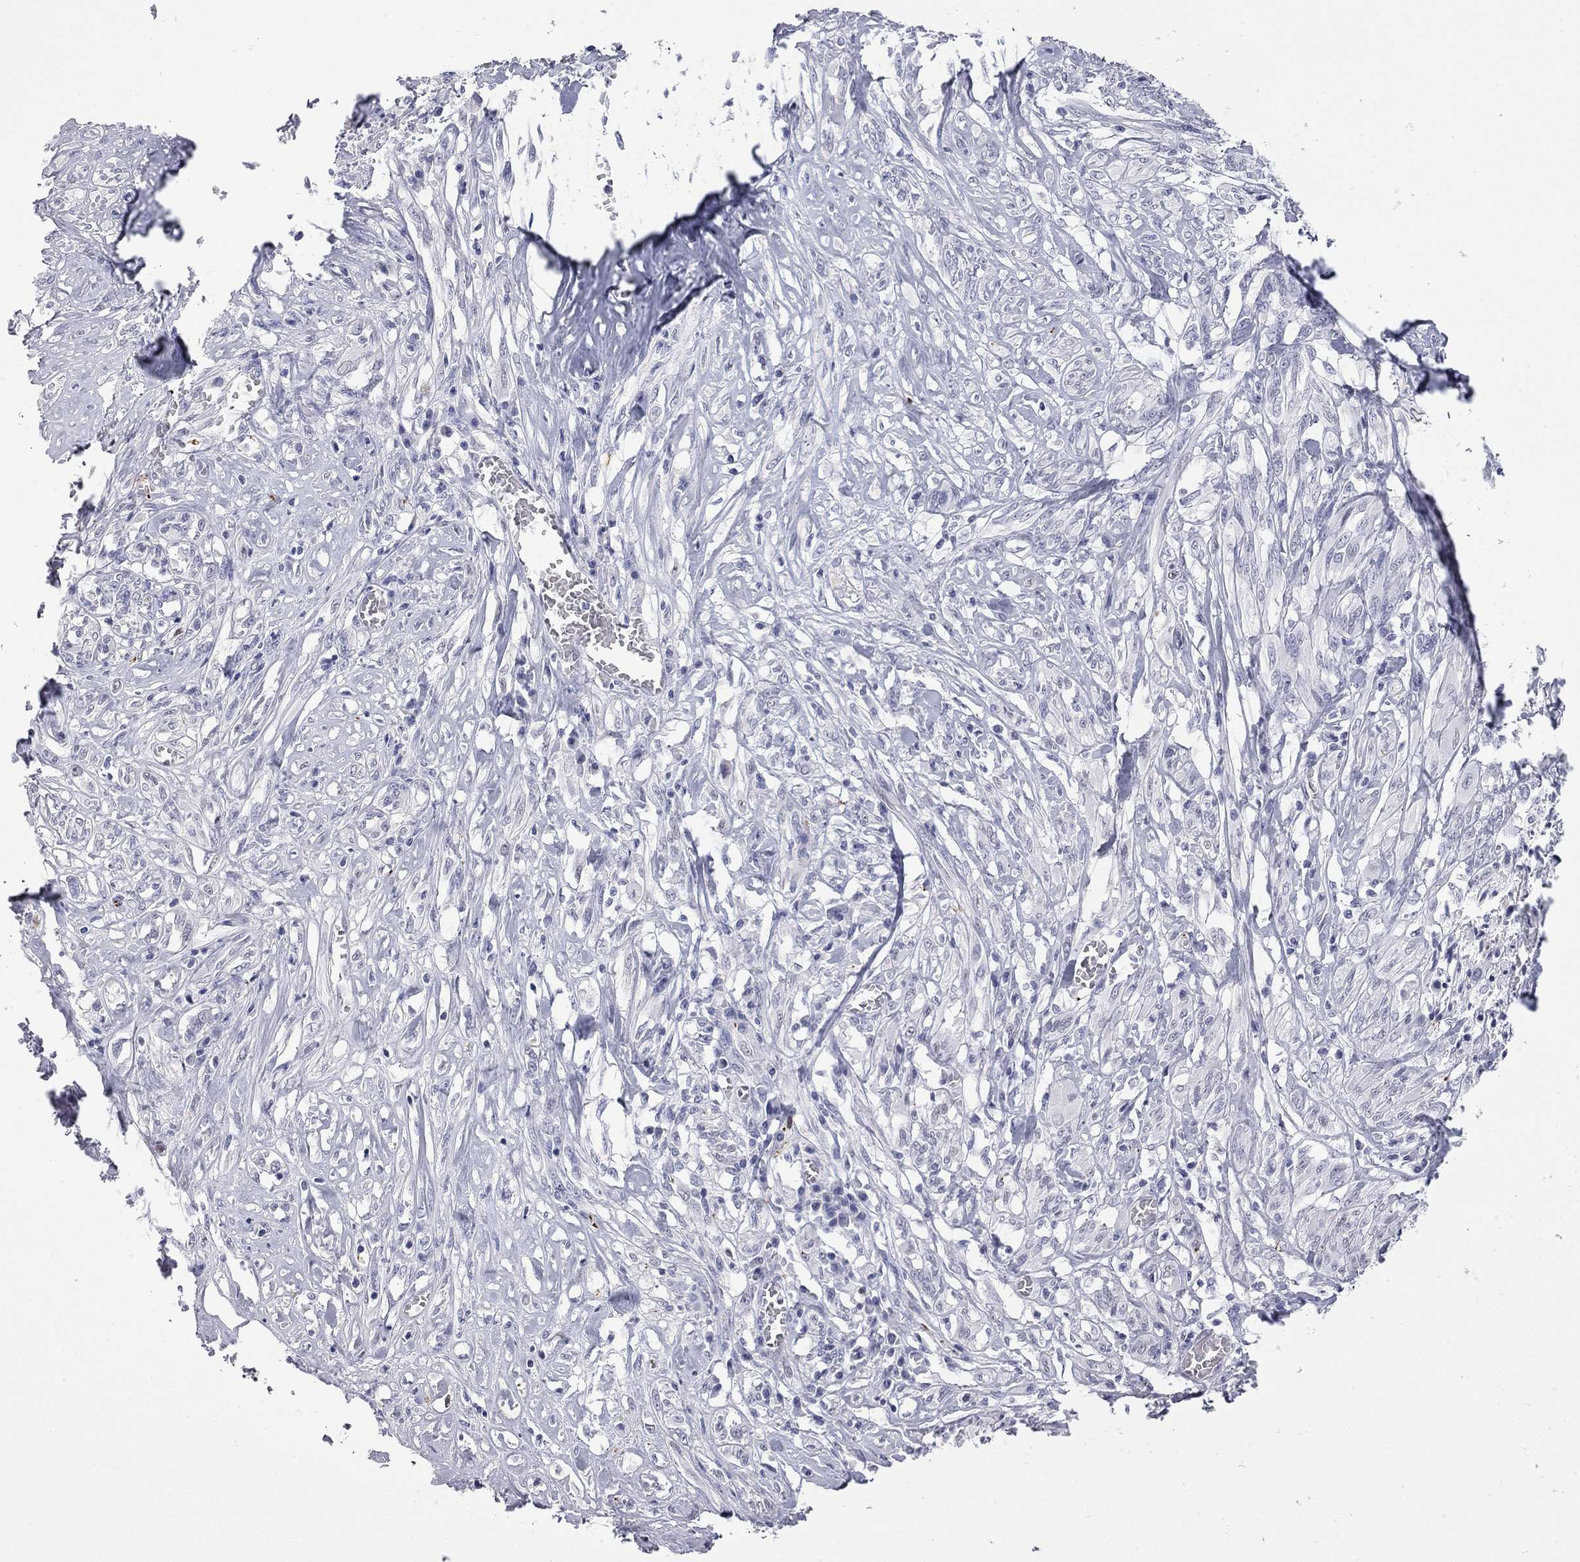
{"staining": {"intensity": "negative", "quantity": "none", "location": "none"}, "tissue": "melanoma", "cell_type": "Tumor cells", "image_type": "cancer", "snomed": [{"axis": "morphology", "description": "Malignant melanoma, NOS"}, {"axis": "topography", "description": "Skin"}], "caption": "The micrograph reveals no staining of tumor cells in melanoma. The staining is performed using DAB brown chromogen with nuclei counter-stained in using hematoxylin.", "gene": "AK8", "patient": {"sex": "female", "age": 91}}